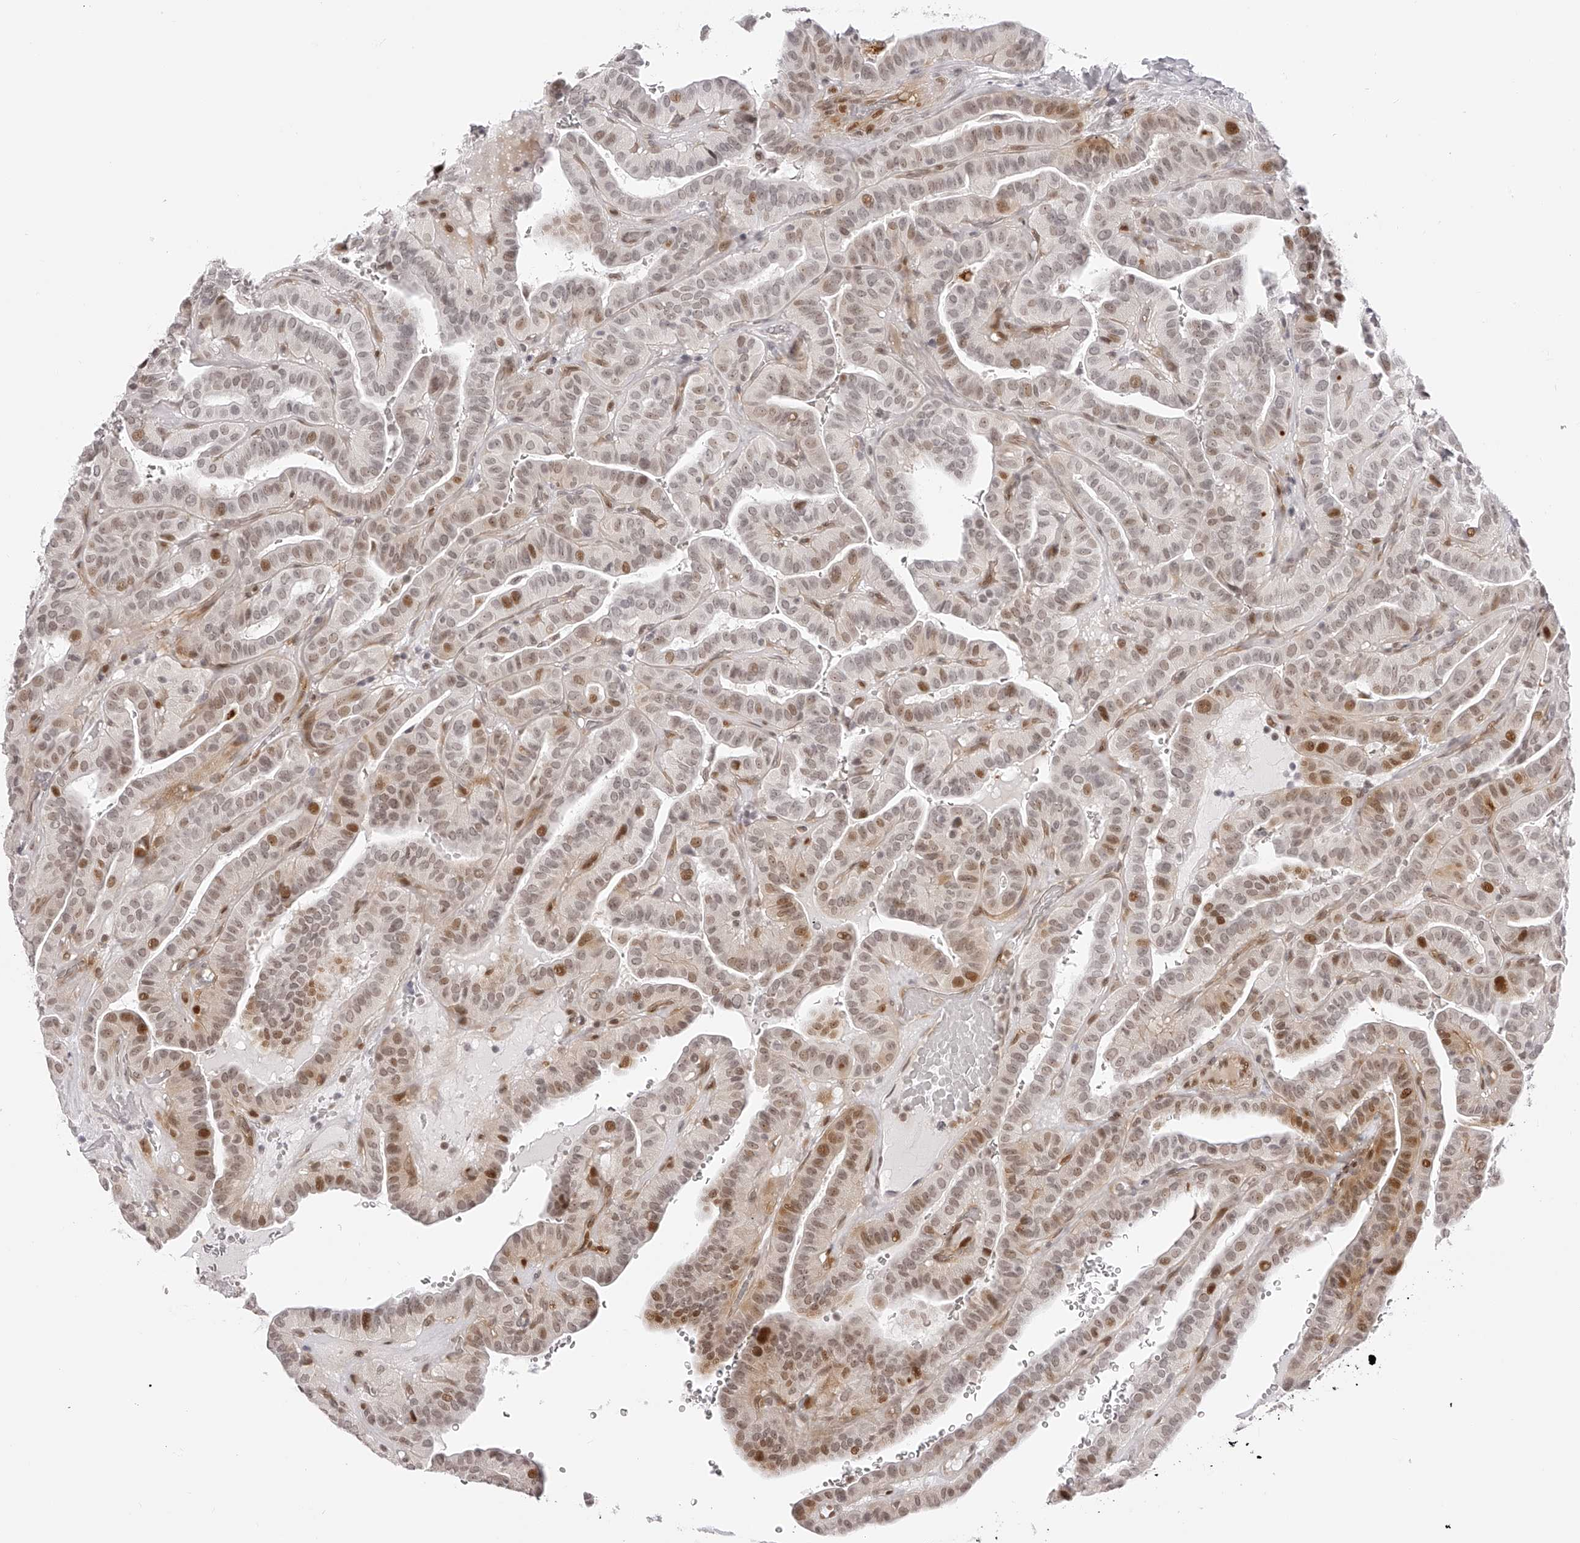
{"staining": {"intensity": "moderate", "quantity": "25%-75%", "location": "nuclear"}, "tissue": "thyroid cancer", "cell_type": "Tumor cells", "image_type": "cancer", "snomed": [{"axis": "morphology", "description": "Papillary adenocarcinoma, NOS"}, {"axis": "topography", "description": "Thyroid gland"}], "caption": "Immunohistochemistry (IHC) (DAB (3,3'-diaminobenzidine)) staining of thyroid papillary adenocarcinoma exhibits moderate nuclear protein staining in approximately 25%-75% of tumor cells.", "gene": "PLEKHG1", "patient": {"sex": "male", "age": 77}}